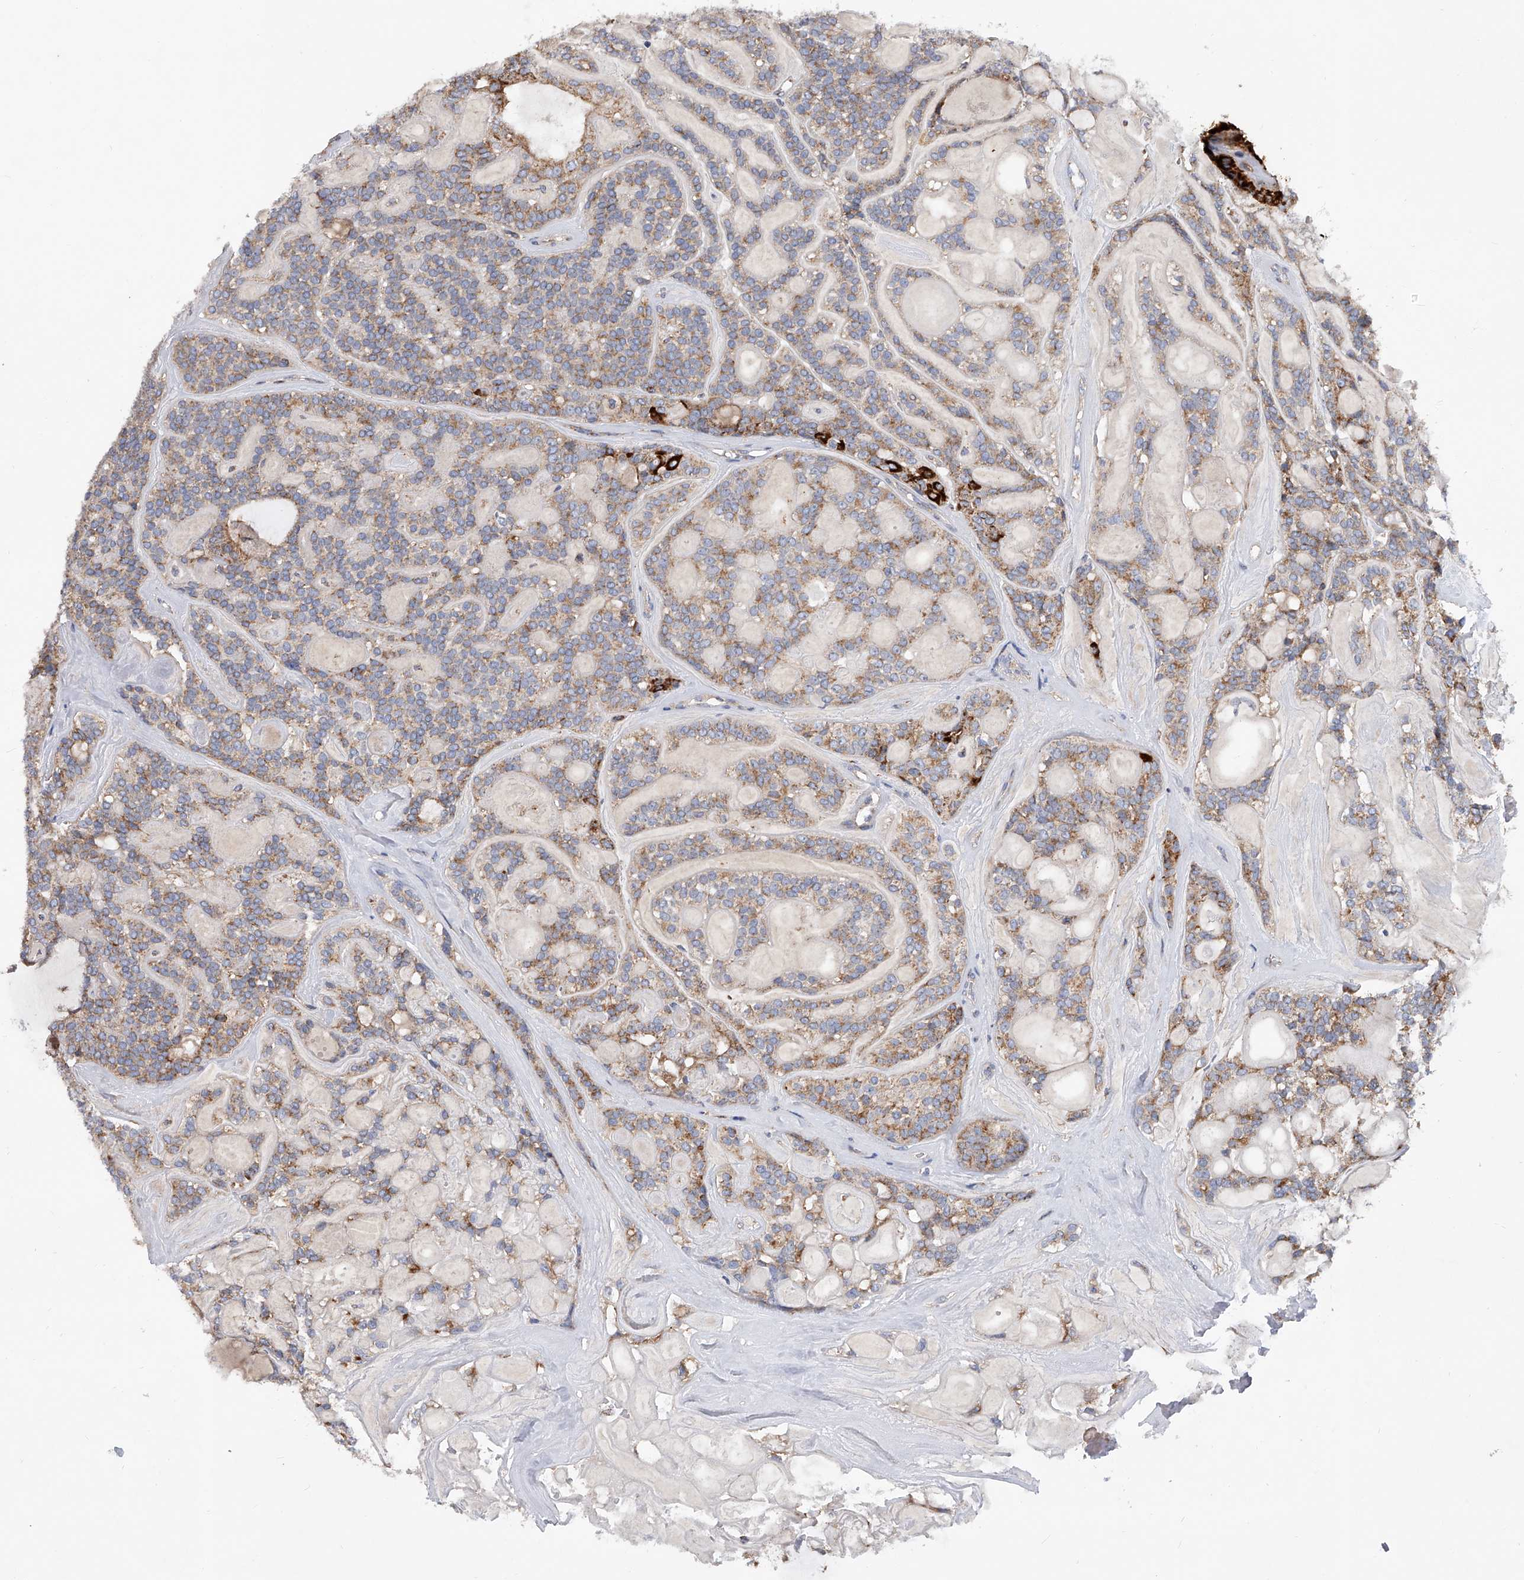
{"staining": {"intensity": "moderate", "quantity": ">75%", "location": "cytoplasmic/membranous"}, "tissue": "head and neck cancer", "cell_type": "Tumor cells", "image_type": "cancer", "snomed": [{"axis": "morphology", "description": "Adenocarcinoma, NOS"}, {"axis": "topography", "description": "Head-Neck"}], "caption": "Immunohistochemistry (DAB (3,3'-diaminobenzidine)) staining of human head and neck cancer exhibits moderate cytoplasmic/membranous protein staining in approximately >75% of tumor cells. Using DAB (3,3'-diaminobenzidine) (brown) and hematoxylin (blue) stains, captured at high magnification using brightfield microscopy.", "gene": "PDSS2", "patient": {"sex": "male", "age": 66}}